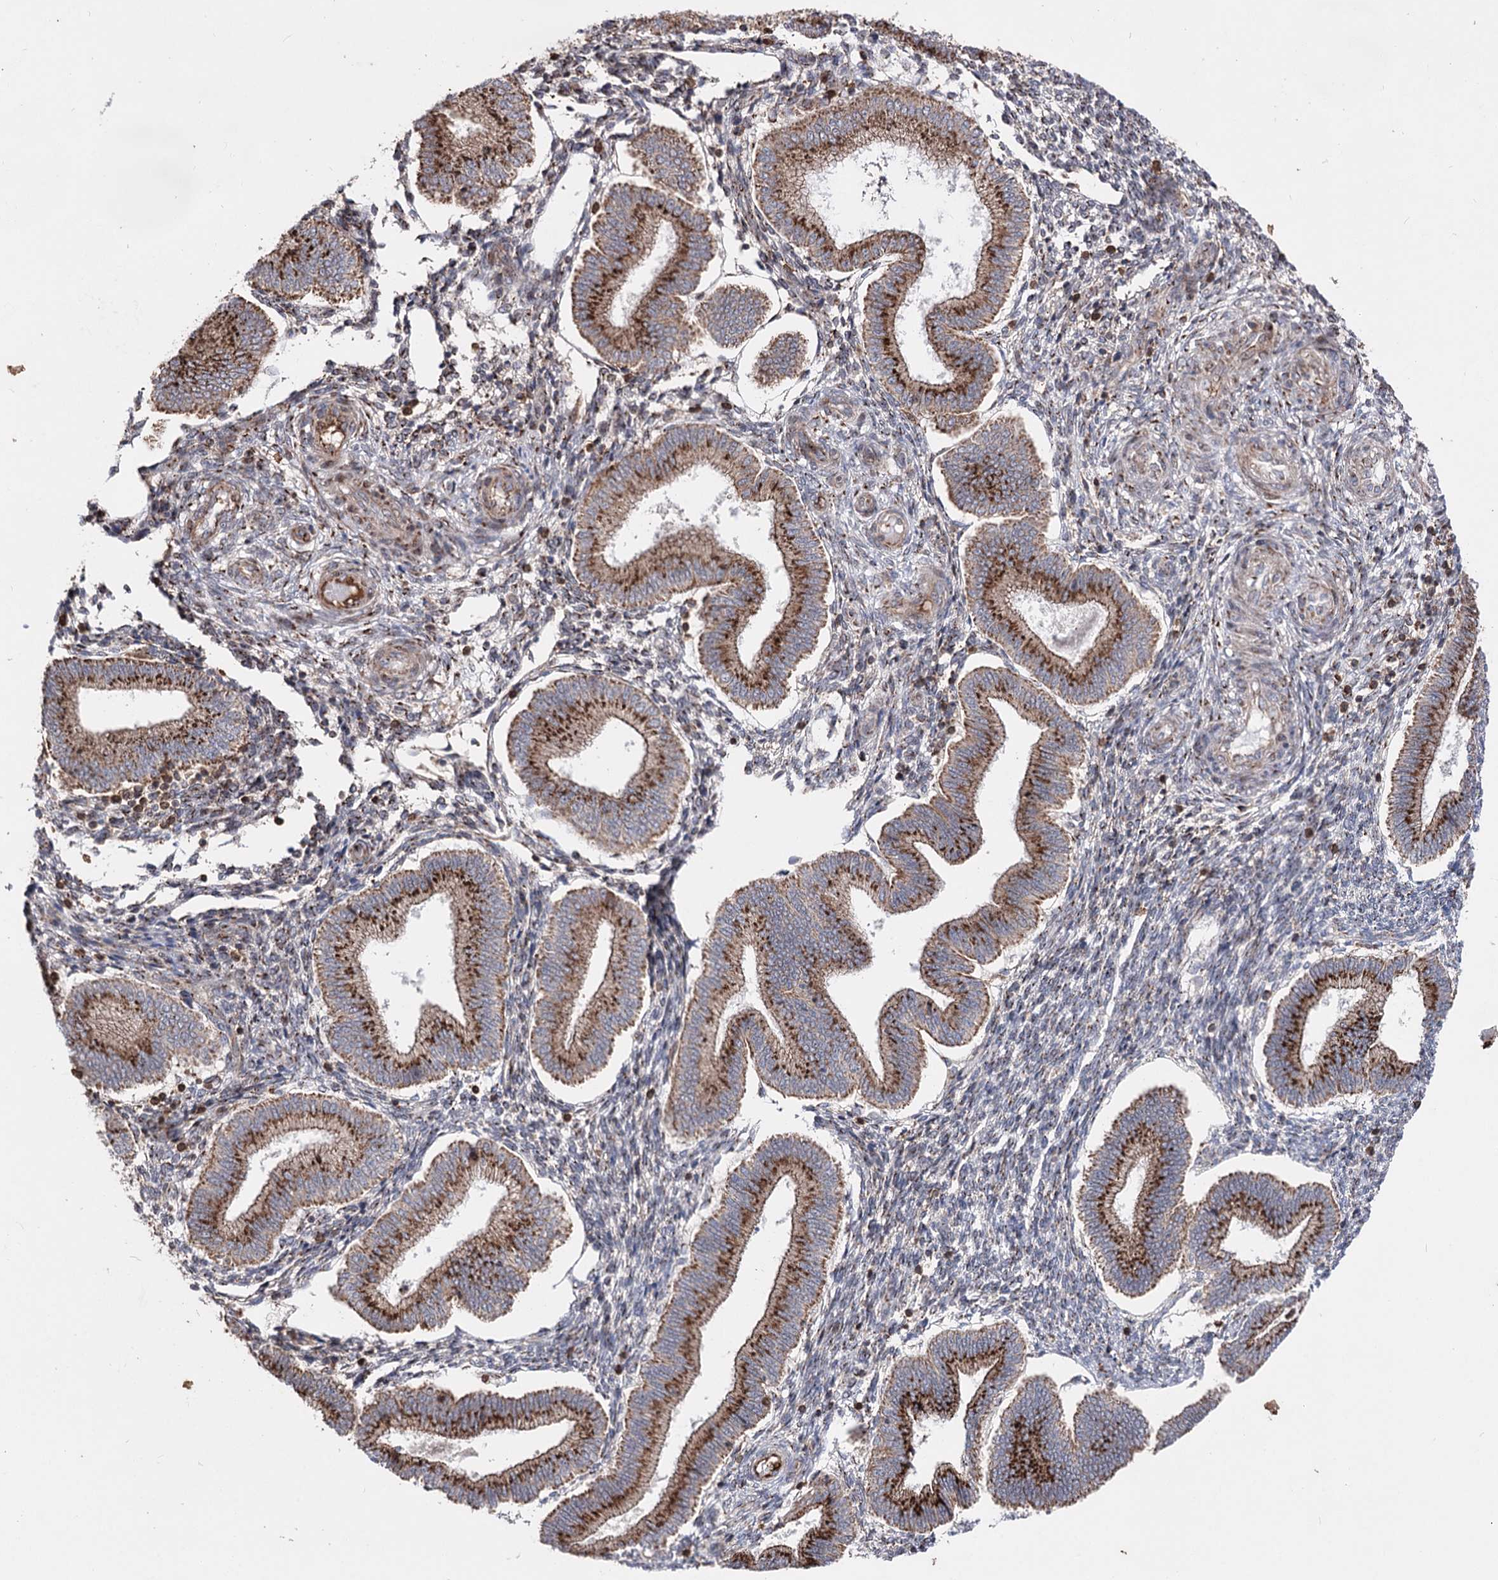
{"staining": {"intensity": "strong", "quantity": ">75%", "location": "cytoplasmic/membranous"}, "tissue": "endometrium", "cell_type": "Cells in endometrial stroma", "image_type": "normal", "snomed": [{"axis": "morphology", "description": "Normal tissue, NOS"}, {"axis": "topography", "description": "Endometrium"}], "caption": "High-power microscopy captured an IHC histopathology image of normal endometrium, revealing strong cytoplasmic/membranous expression in approximately >75% of cells in endometrial stroma.", "gene": "ARHGAP20", "patient": {"sex": "female", "age": 39}}